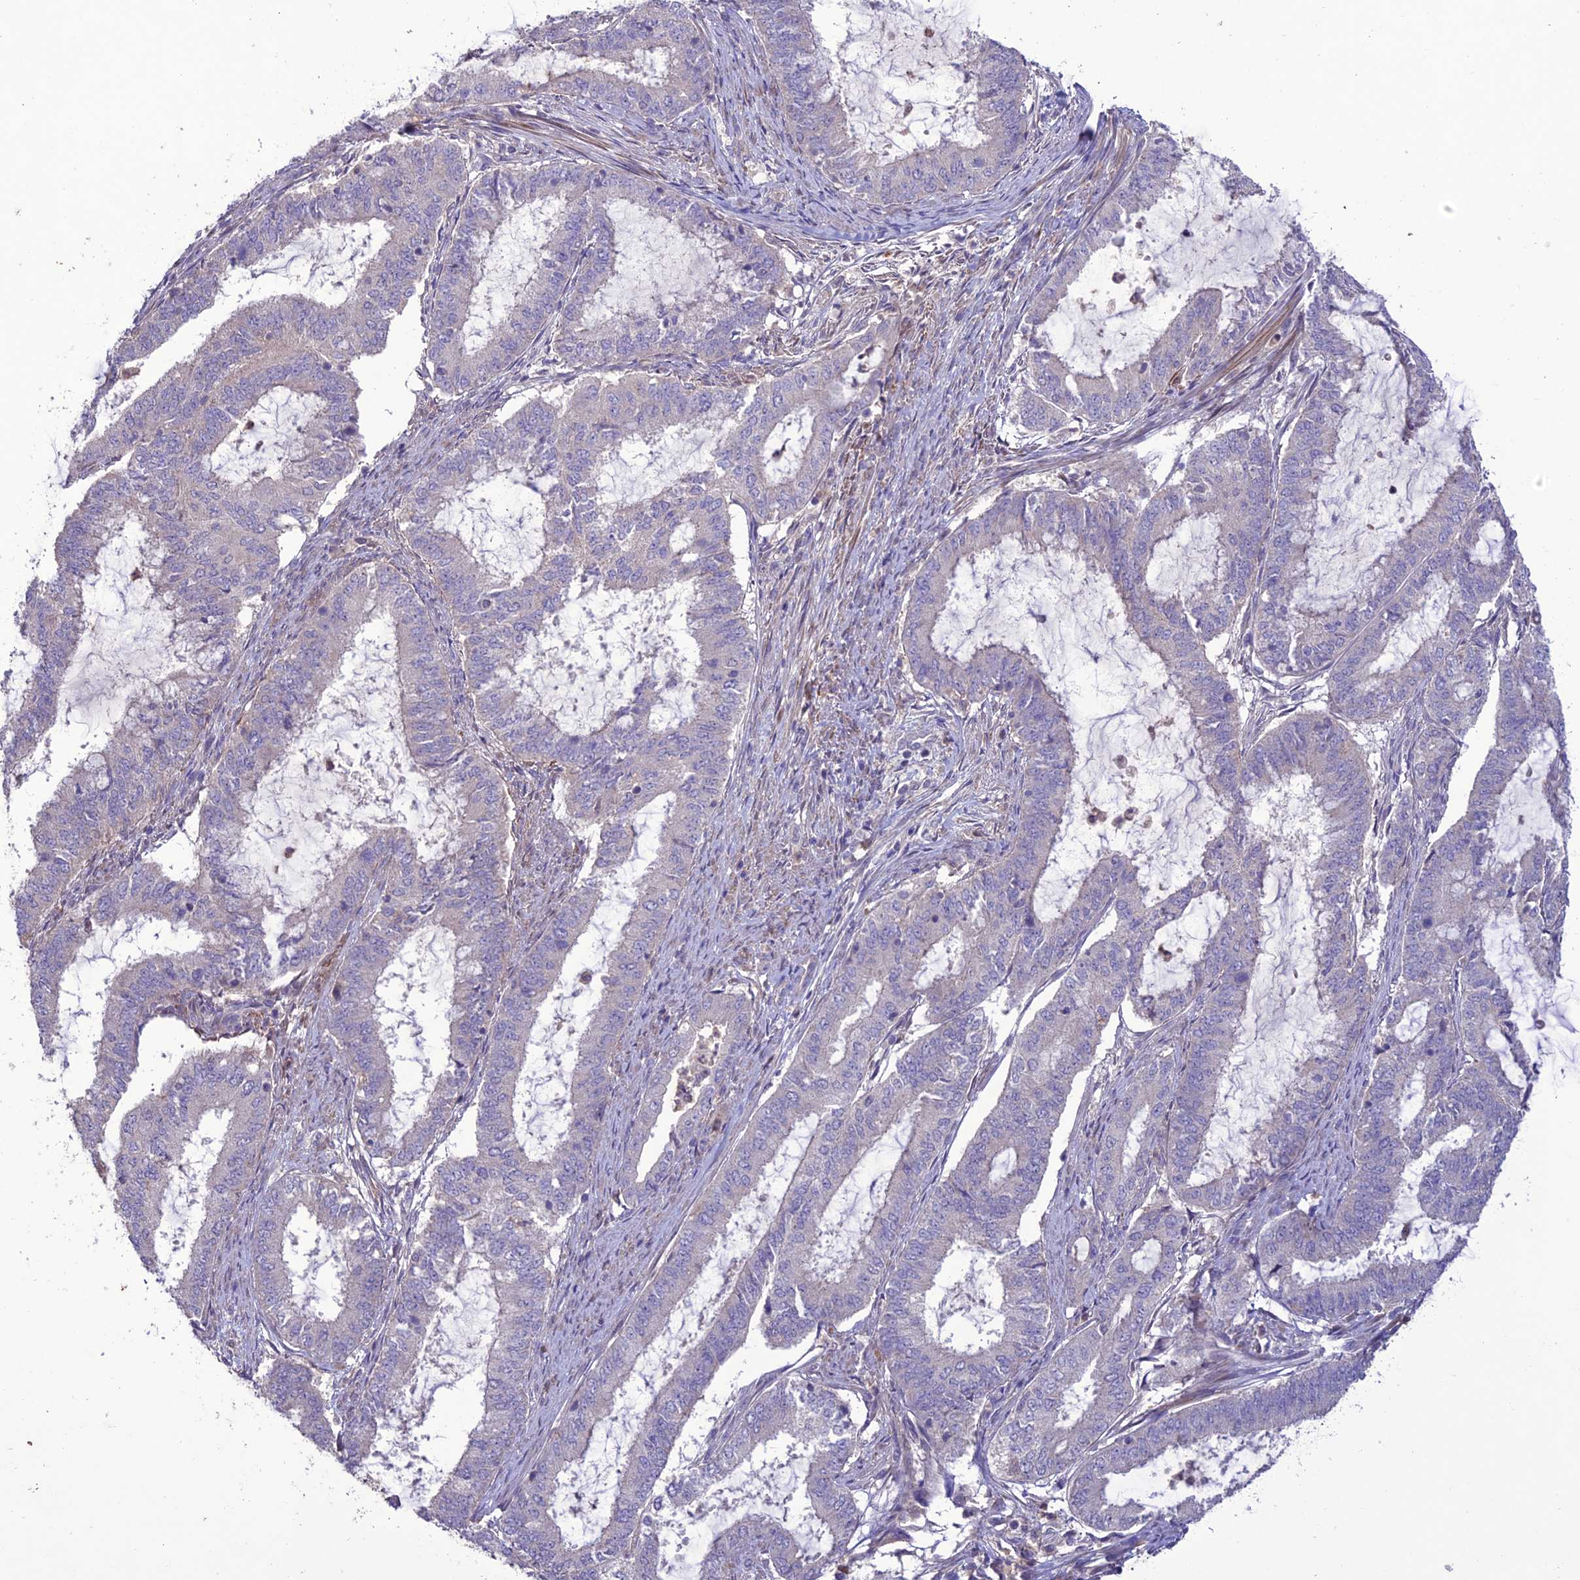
{"staining": {"intensity": "negative", "quantity": "none", "location": "none"}, "tissue": "endometrial cancer", "cell_type": "Tumor cells", "image_type": "cancer", "snomed": [{"axis": "morphology", "description": "Adenocarcinoma, NOS"}, {"axis": "topography", "description": "Endometrium"}], "caption": "Immunohistochemistry photomicrograph of neoplastic tissue: endometrial cancer stained with DAB displays no significant protein staining in tumor cells.", "gene": "C2orf76", "patient": {"sex": "female", "age": 51}}